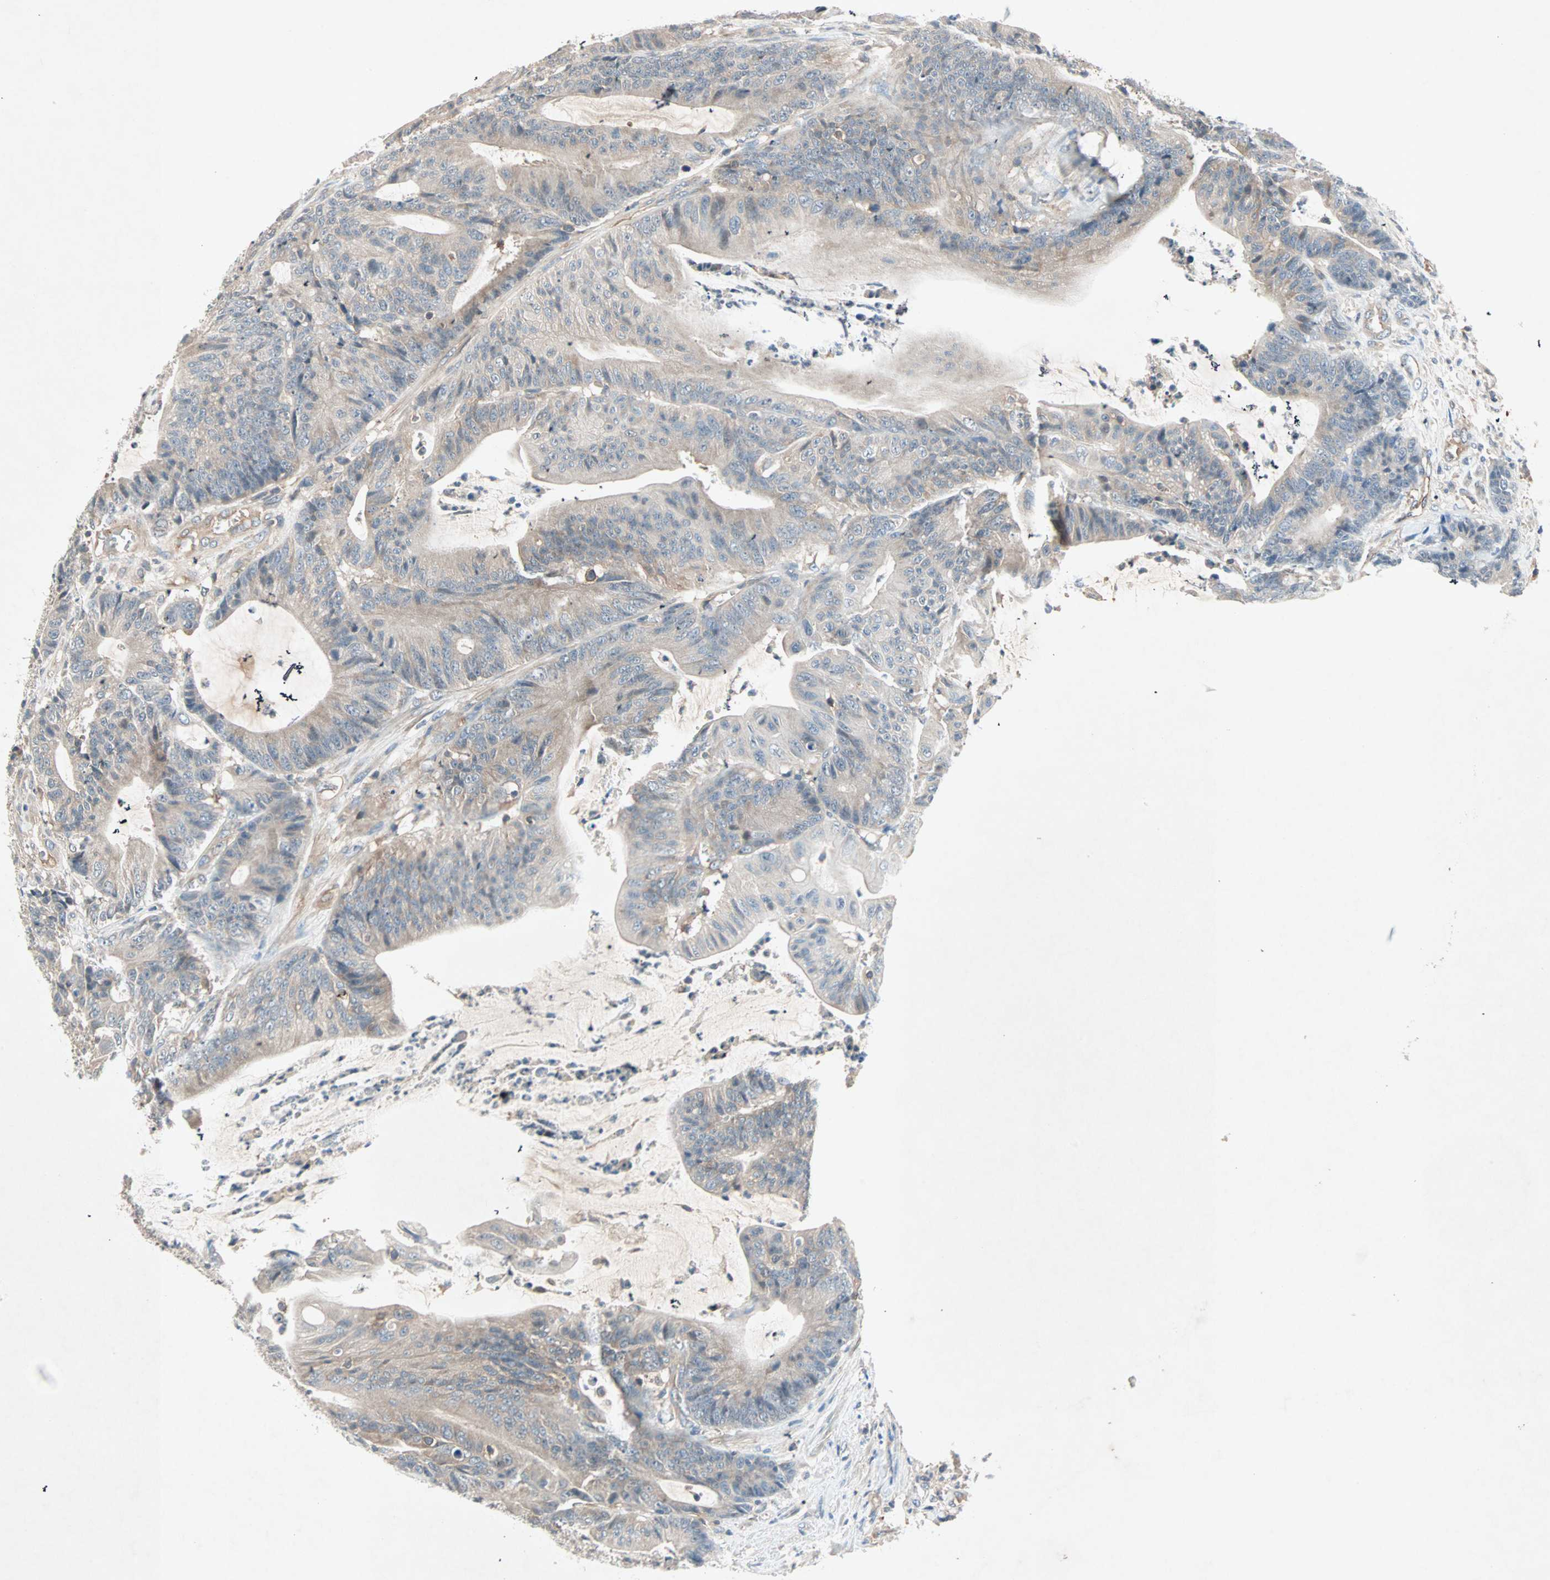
{"staining": {"intensity": "weak", "quantity": ">75%", "location": "cytoplasmic/membranous"}, "tissue": "colorectal cancer", "cell_type": "Tumor cells", "image_type": "cancer", "snomed": [{"axis": "morphology", "description": "Adenocarcinoma, NOS"}, {"axis": "topography", "description": "Colon"}], "caption": "Colorectal adenocarcinoma stained with a protein marker displays weak staining in tumor cells.", "gene": "TEC", "patient": {"sex": "female", "age": 84}}